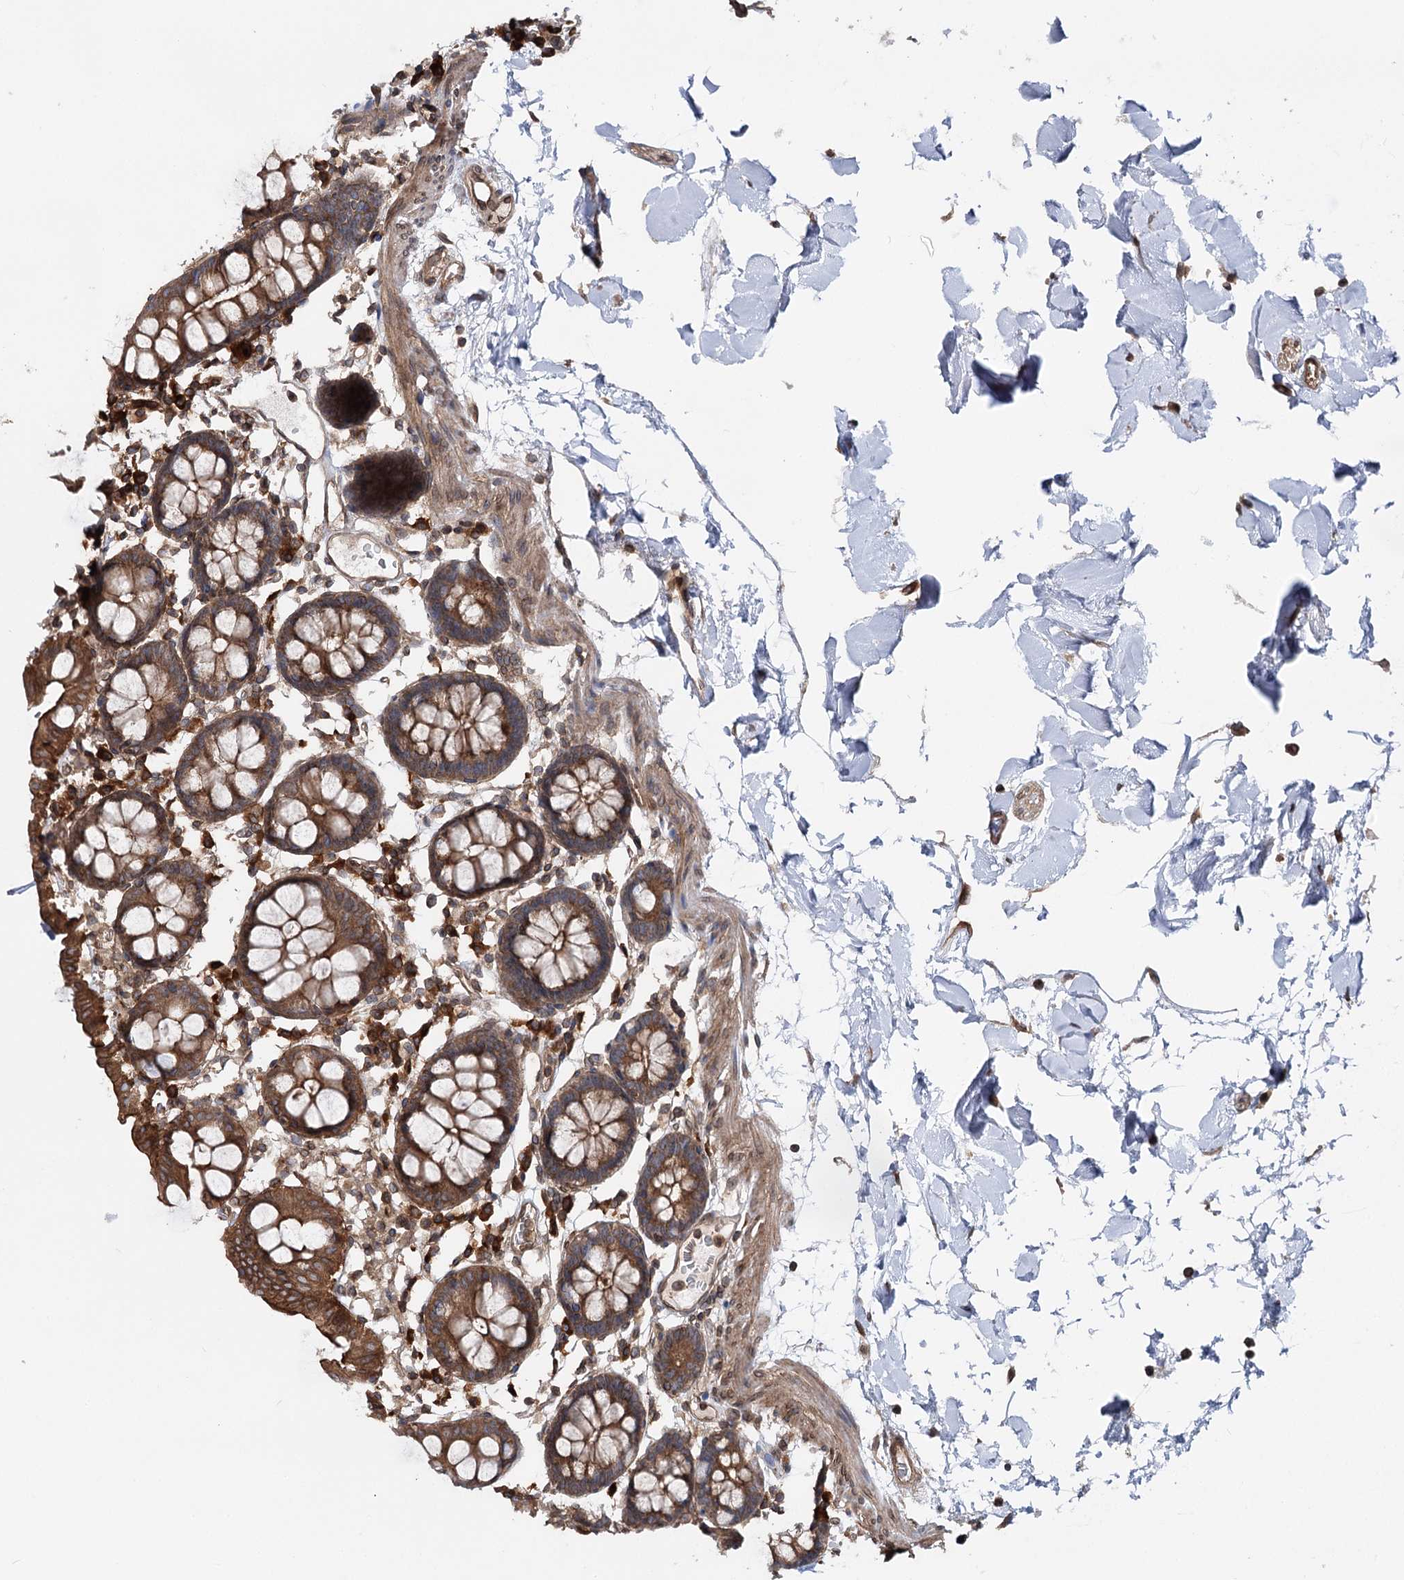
{"staining": {"intensity": "moderate", "quantity": ">75%", "location": "cytoplasmic/membranous"}, "tissue": "colon", "cell_type": "Endothelial cells", "image_type": "normal", "snomed": [{"axis": "morphology", "description": "Normal tissue, NOS"}, {"axis": "topography", "description": "Colon"}], "caption": "Immunohistochemistry (IHC) image of normal colon: colon stained using immunohistochemistry (IHC) displays medium levels of moderate protein expression localized specifically in the cytoplasmic/membranous of endothelial cells, appearing as a cytoplasmic/membranous brown color.", "gene": "FGFR1OP2", "patient": {"sex": "male", "age": 75}}